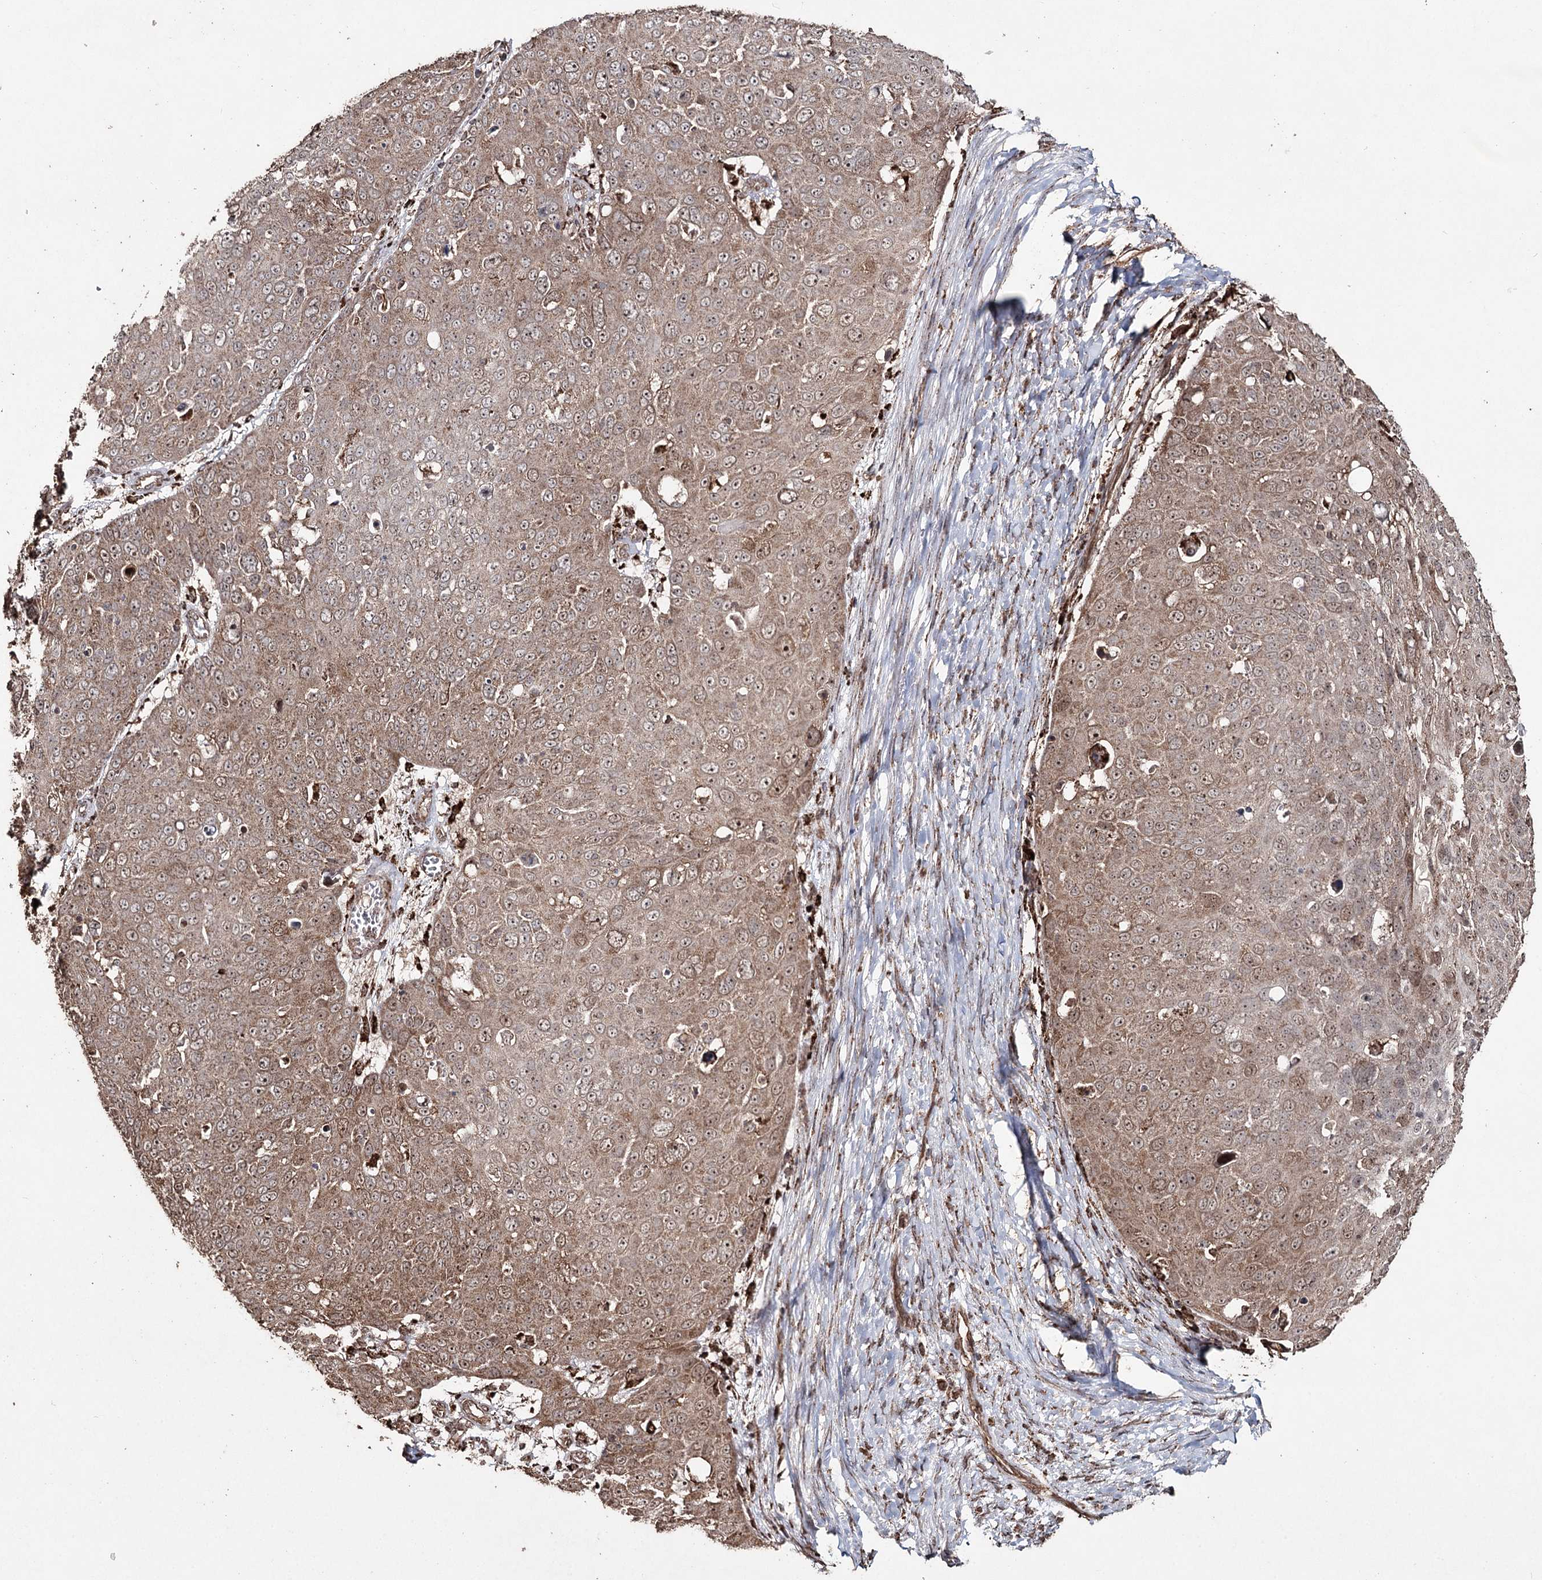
{"staining": {"intensity": "moderate", "quantity": "25%-75%", "location": "cytoplasmic/membranous,nuclear"}, "tissue": "skin cancer", "cell_type": "Tumor cells", "image_type": "cancer", "snomed": [{"axis": "morphology", "description": "Squamous cell carcinoma, NOS"}, {"axis": "topography", "description": "Skin"}], "caption": "This photomicrograph demonstrates squamous cell carcinoma (skin) stained with immunohistochemistry to label a protein in brown. The cytoplasmic/membranous and nuclear of tumor cells show moderate positivity for the protein. Nuclei are counter-stained blue.", "gene": "SLF2", "patient": {"sex": "male", "age": 71}}